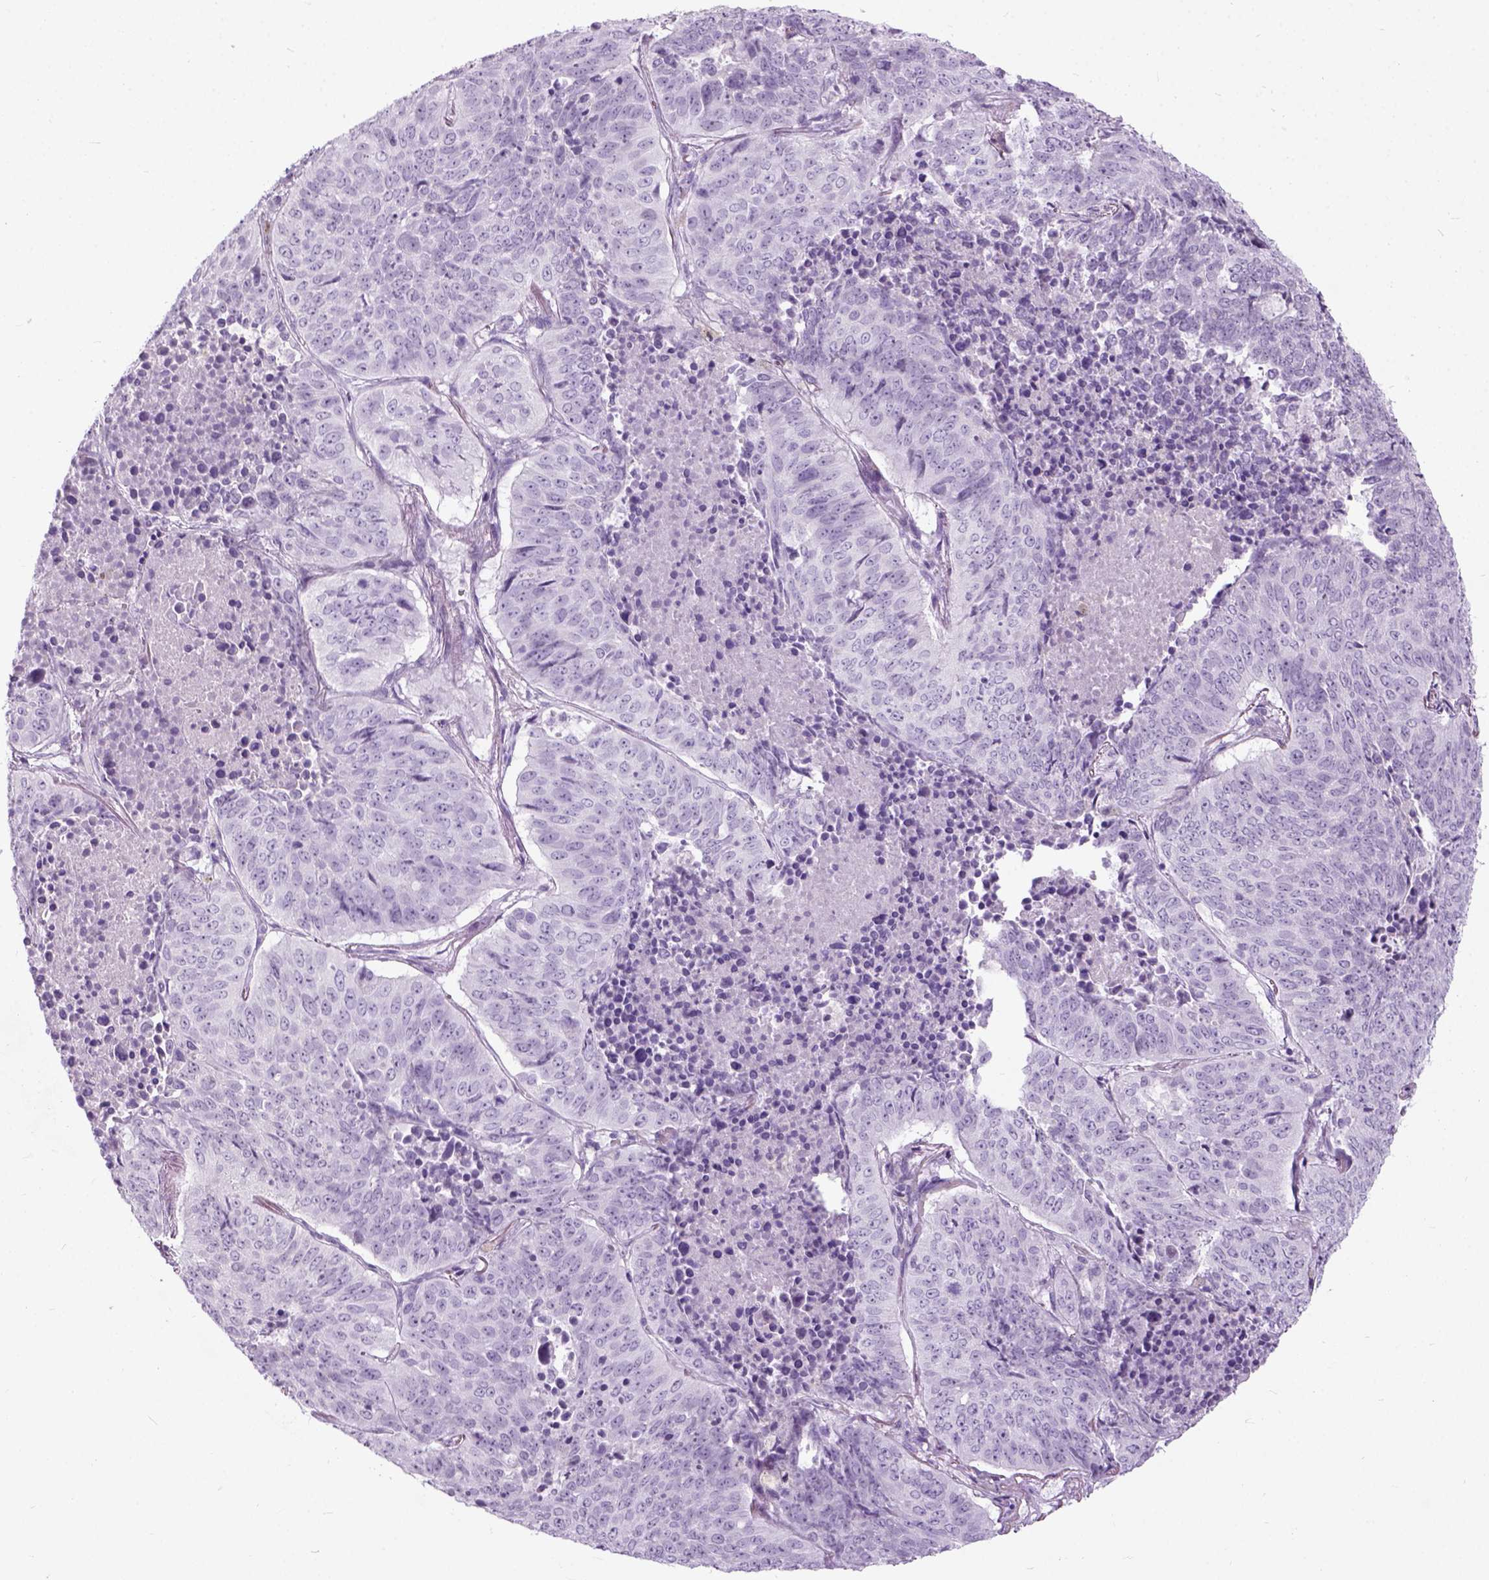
{"staining": {"intensity": "negative", "quantity": "none", "location": "none"}, "tissue": "lung cancer", "cell_type": "Tumor cells", "image_type": "cancer", "snomed": [{"axis": "morphology", "description": "Normal tissue, NOS"}, {"axis": "morphology", "description": "Squamous cell carcinoma, NOS"}, {"axis": "topography", "description": "Bronchus"}, {"axis": "topography", "description": "Lung"}], "caption": "Tumor cells show no significant positivity in squamous cell carcinoma (lung).", "gene": "AXDND1", "patient": {"sex": "male", "age": 64}}